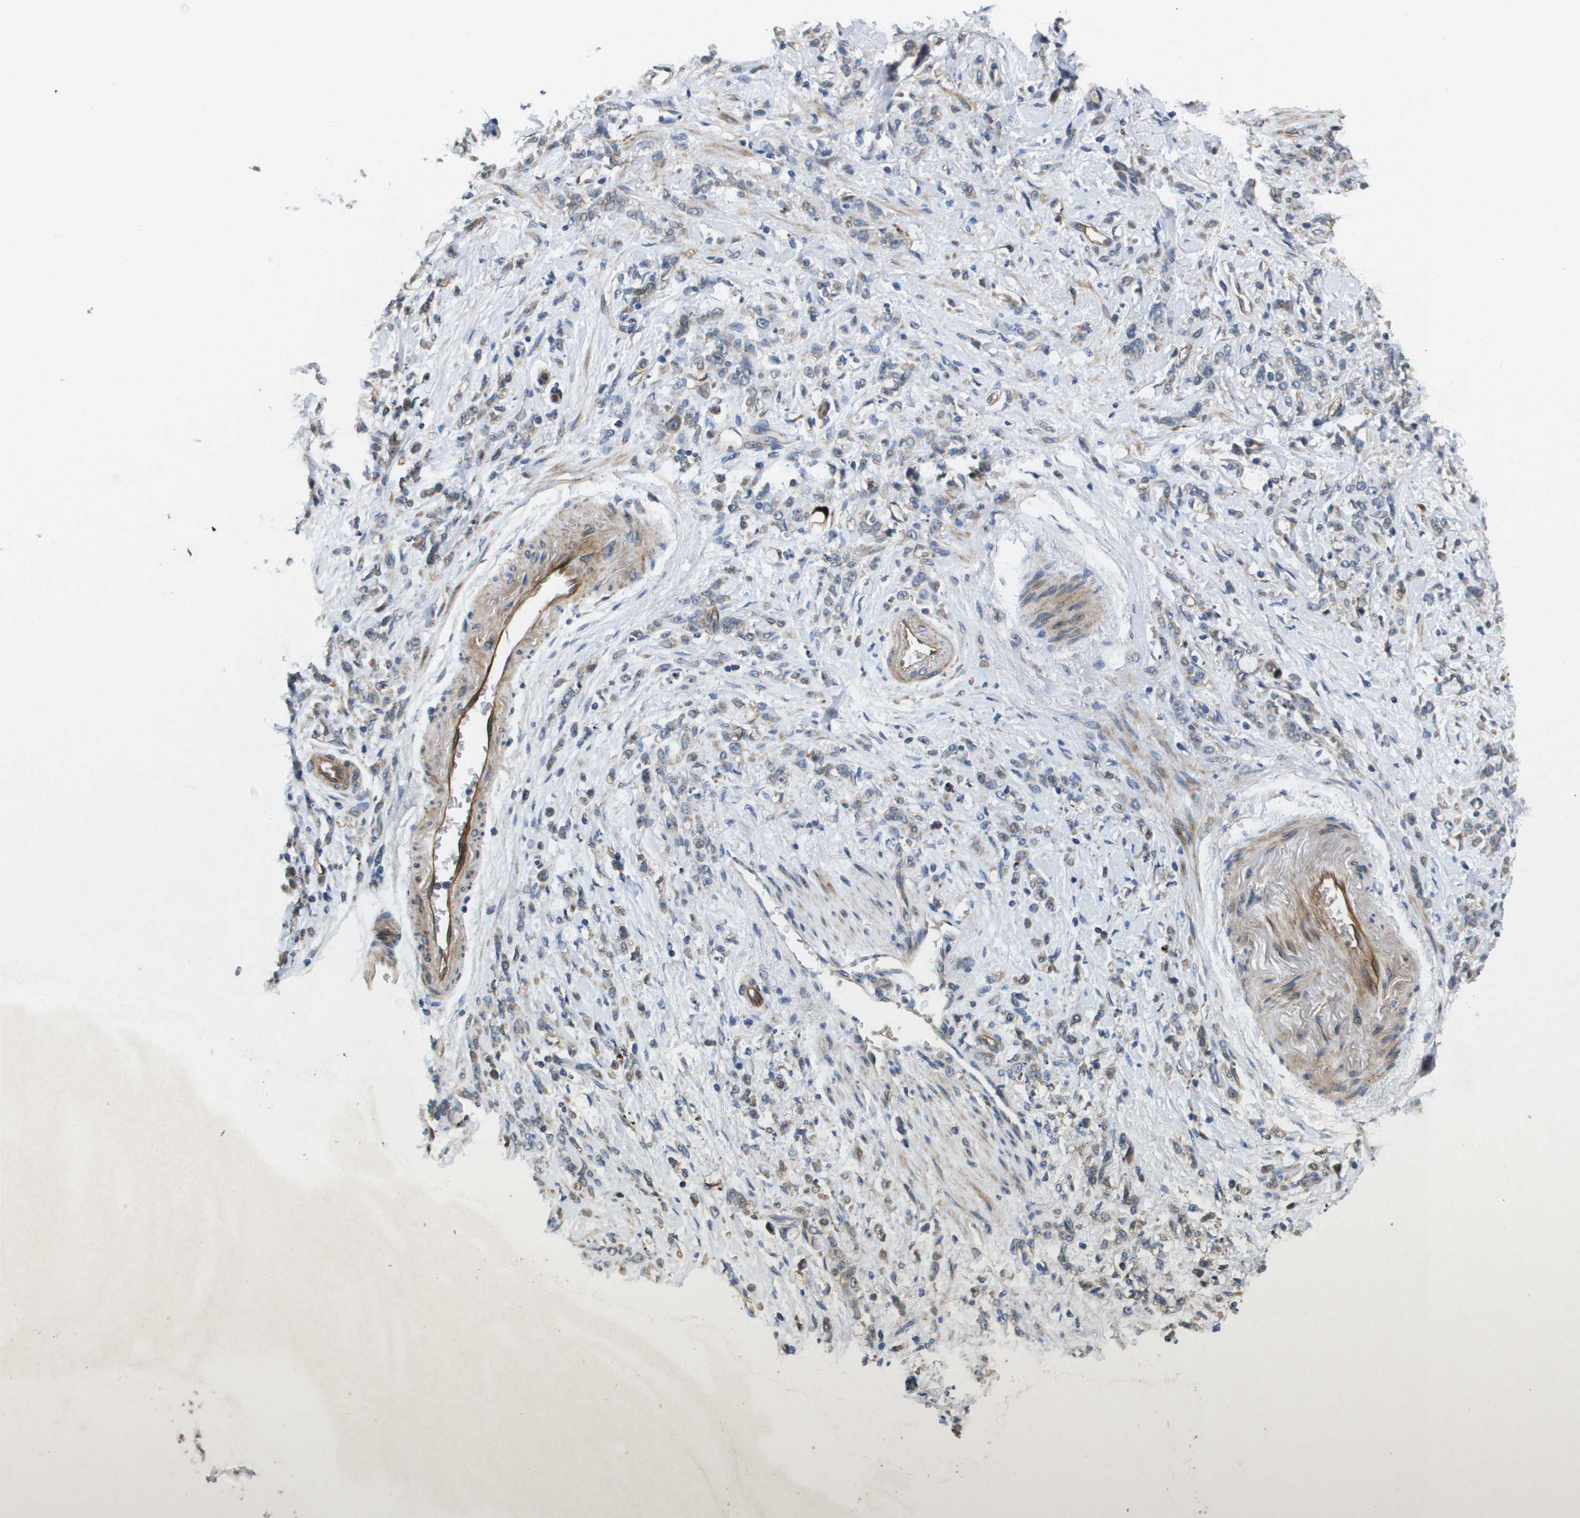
{"staining": {"intensity": "weak", "quantity": "25%-75%", "location": "cytoplasmic/membranous"}, "tissue": "stomach cancer", "cell_type": "Tumor cells", "image_type": "cancer", "snomed": [{"axis": "morphology", "description": "Normal tissue, NOS"}, {"axis": "morphology", "description": "Adenocarcinoma, NOS"}, {"axis": "topography", "description": "Stomach"}], "caption": "Adenocarcinoma (stomach) stained with immunohistochemistry demonstrates weak cytoplasmic/membranous staining in about 25%-75% of tumor cells.", "gene": "ENTPD2", "patient": {"sex": "male", "age": 82}}